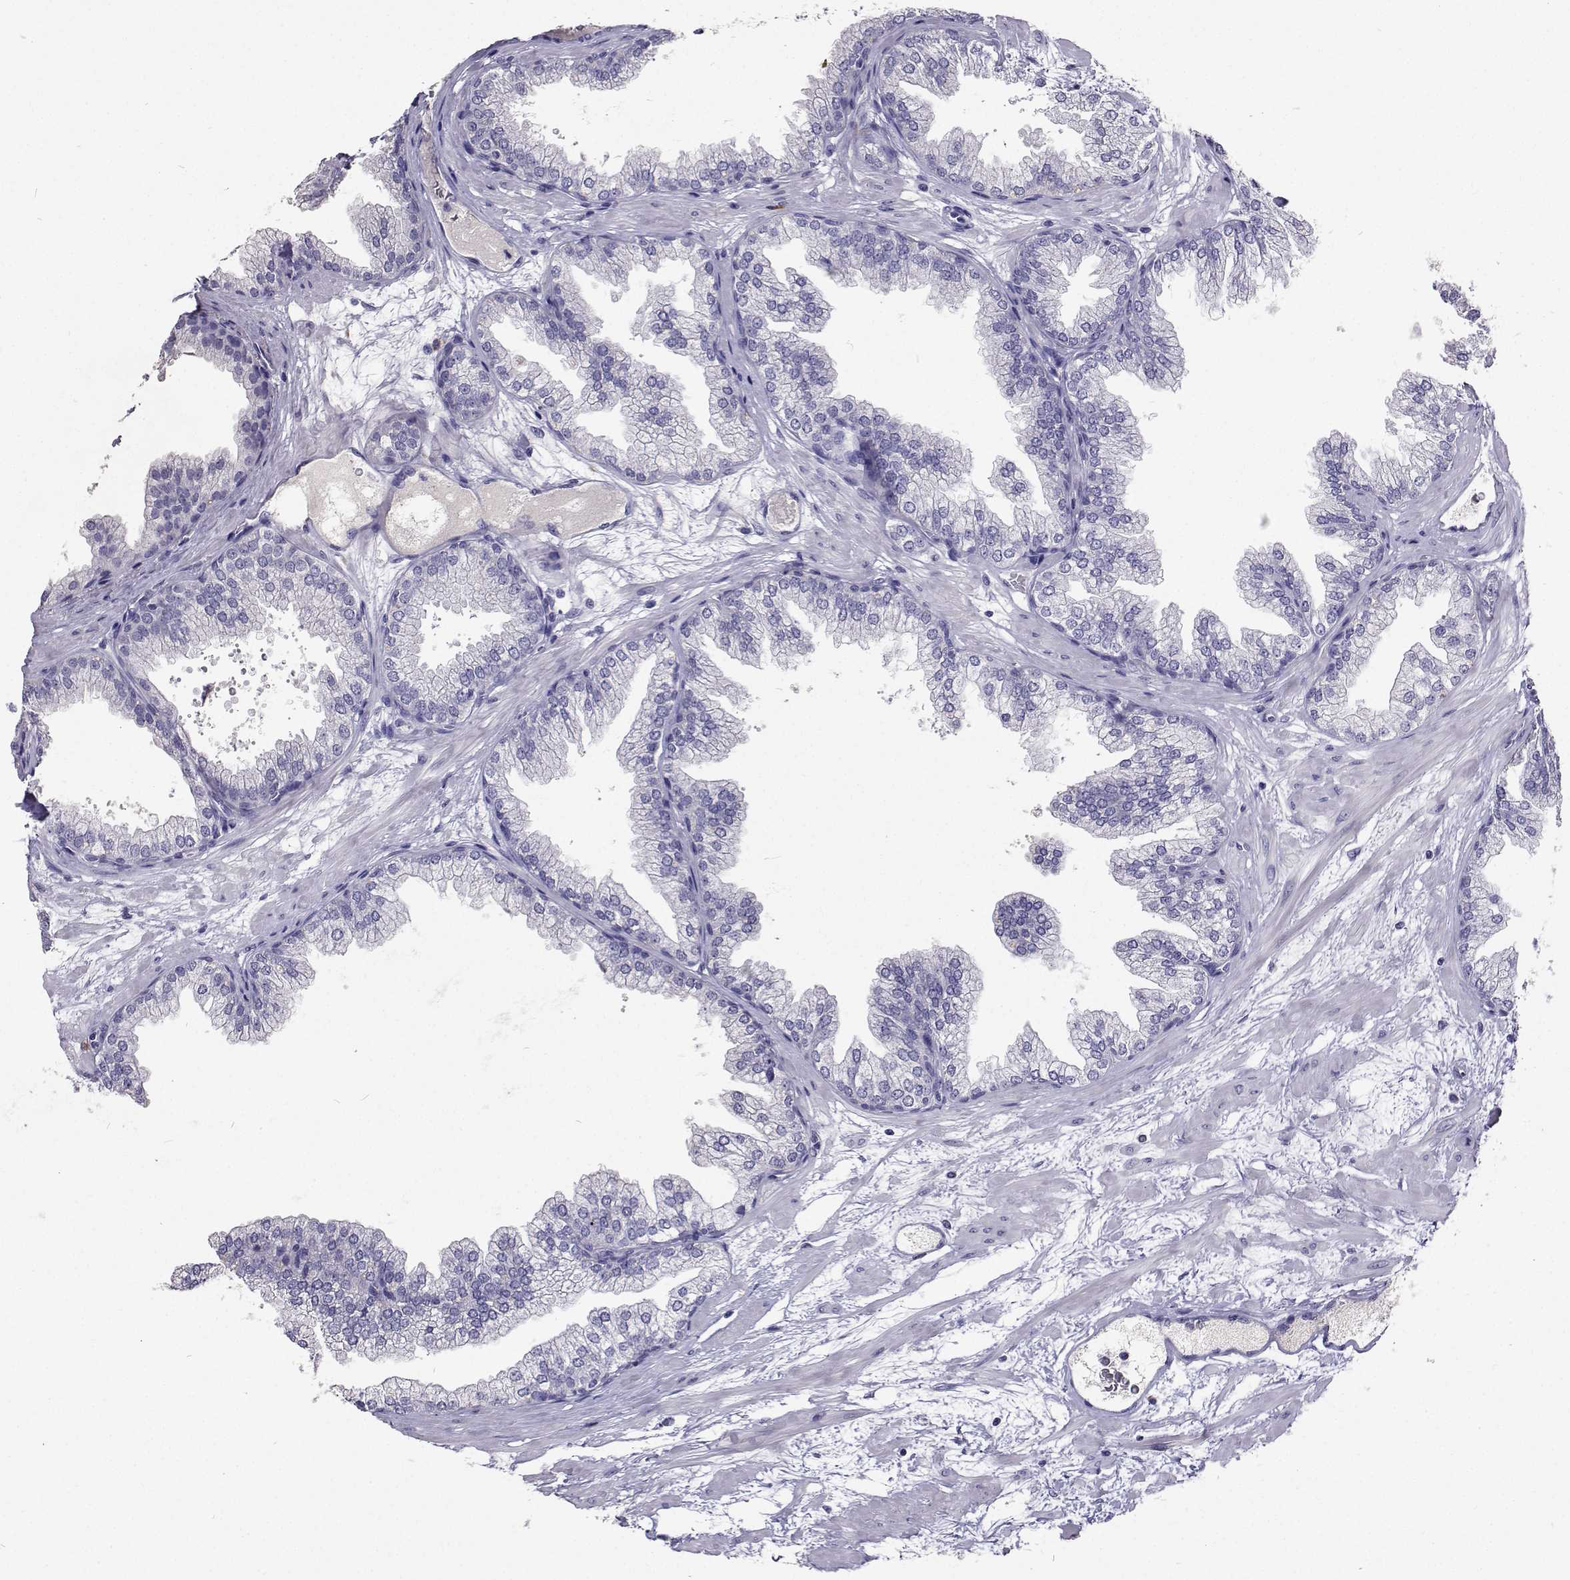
{"staining": {"intensity": "negative", "quantity": "none", "location": "none"}, "tissue": "prostate", "cell_type": "Glandular cells", "image_type": "normal", "snomed": [{"axis": "morphology", "description": "Normal tissue, NOS"}, {"axis": "topography", "description": "Prostate"}], "caption": "Immunohistochemistry (IHC) photomicrograph of normal human prostate stained for a protein (brown), which exhibits no expression in glandular cells.", "gene": "CFAP44", "patient": {"sex": "male", "age": 37}}